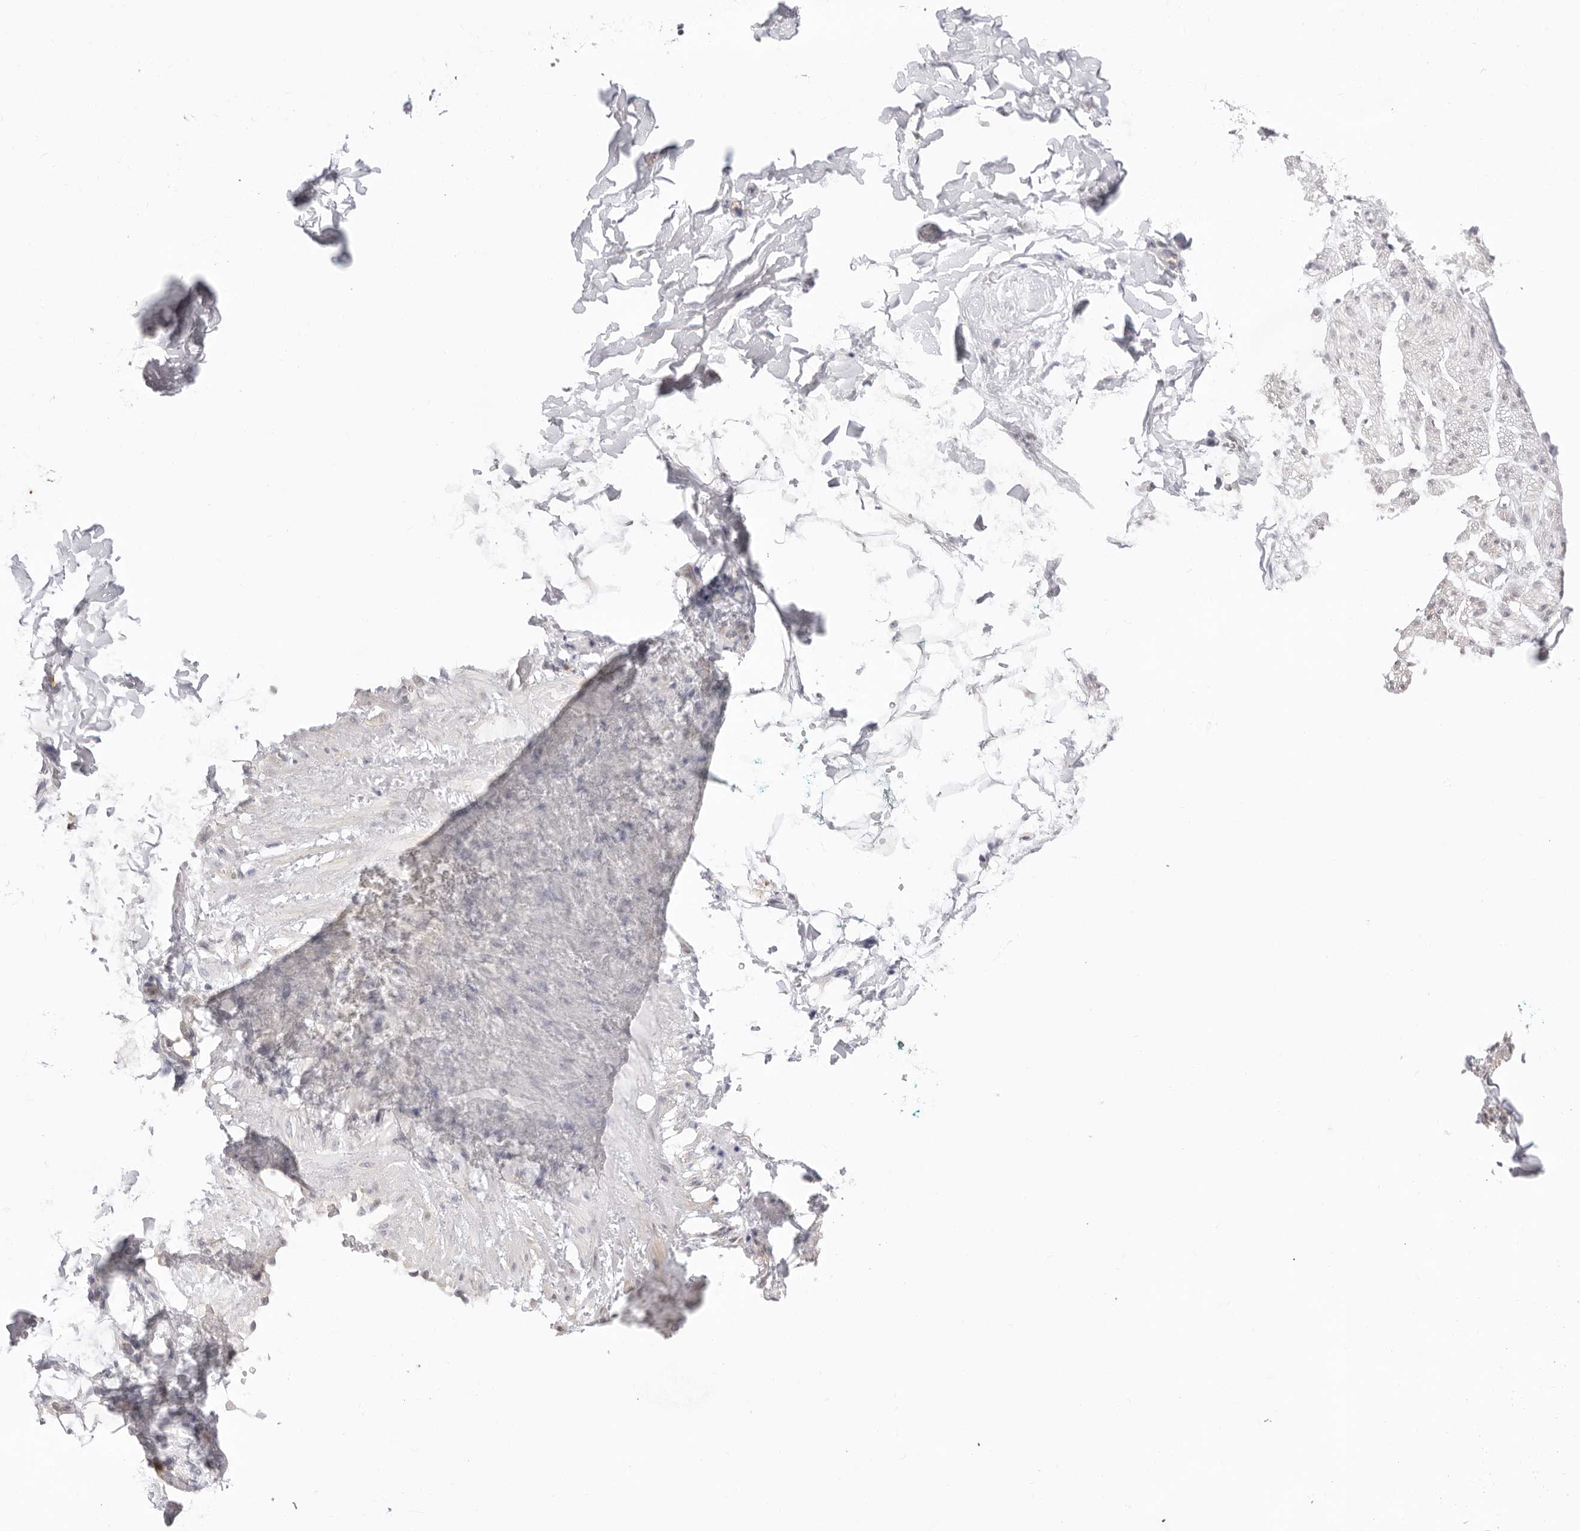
{"staining": {"intensity": "negative", "quantity": "none", "location": "none"}, "tissue": "adipose tissue", "cell_type": "Adipocytes", "image_type": "normal", "snomed": [{"axis": "morphology", "description": "Normal tissue, NOS"}, {"axis": "morphology", "description": "Adenocarcinoma, NOS"}, {"axis": "topography", "description": "Pancreas"}, {"axis": "topography", "description": "Peripheral nerve tissue"}], "caption": "This photomicrograph is of benign adipose tissue stained with immunohistochemistry to label a protein in brown with the nuclei are counter-stained blue. There is no expression in adipocytes.", "gene": "FDPS", "patient": {"sex": "male", "age": 59}}